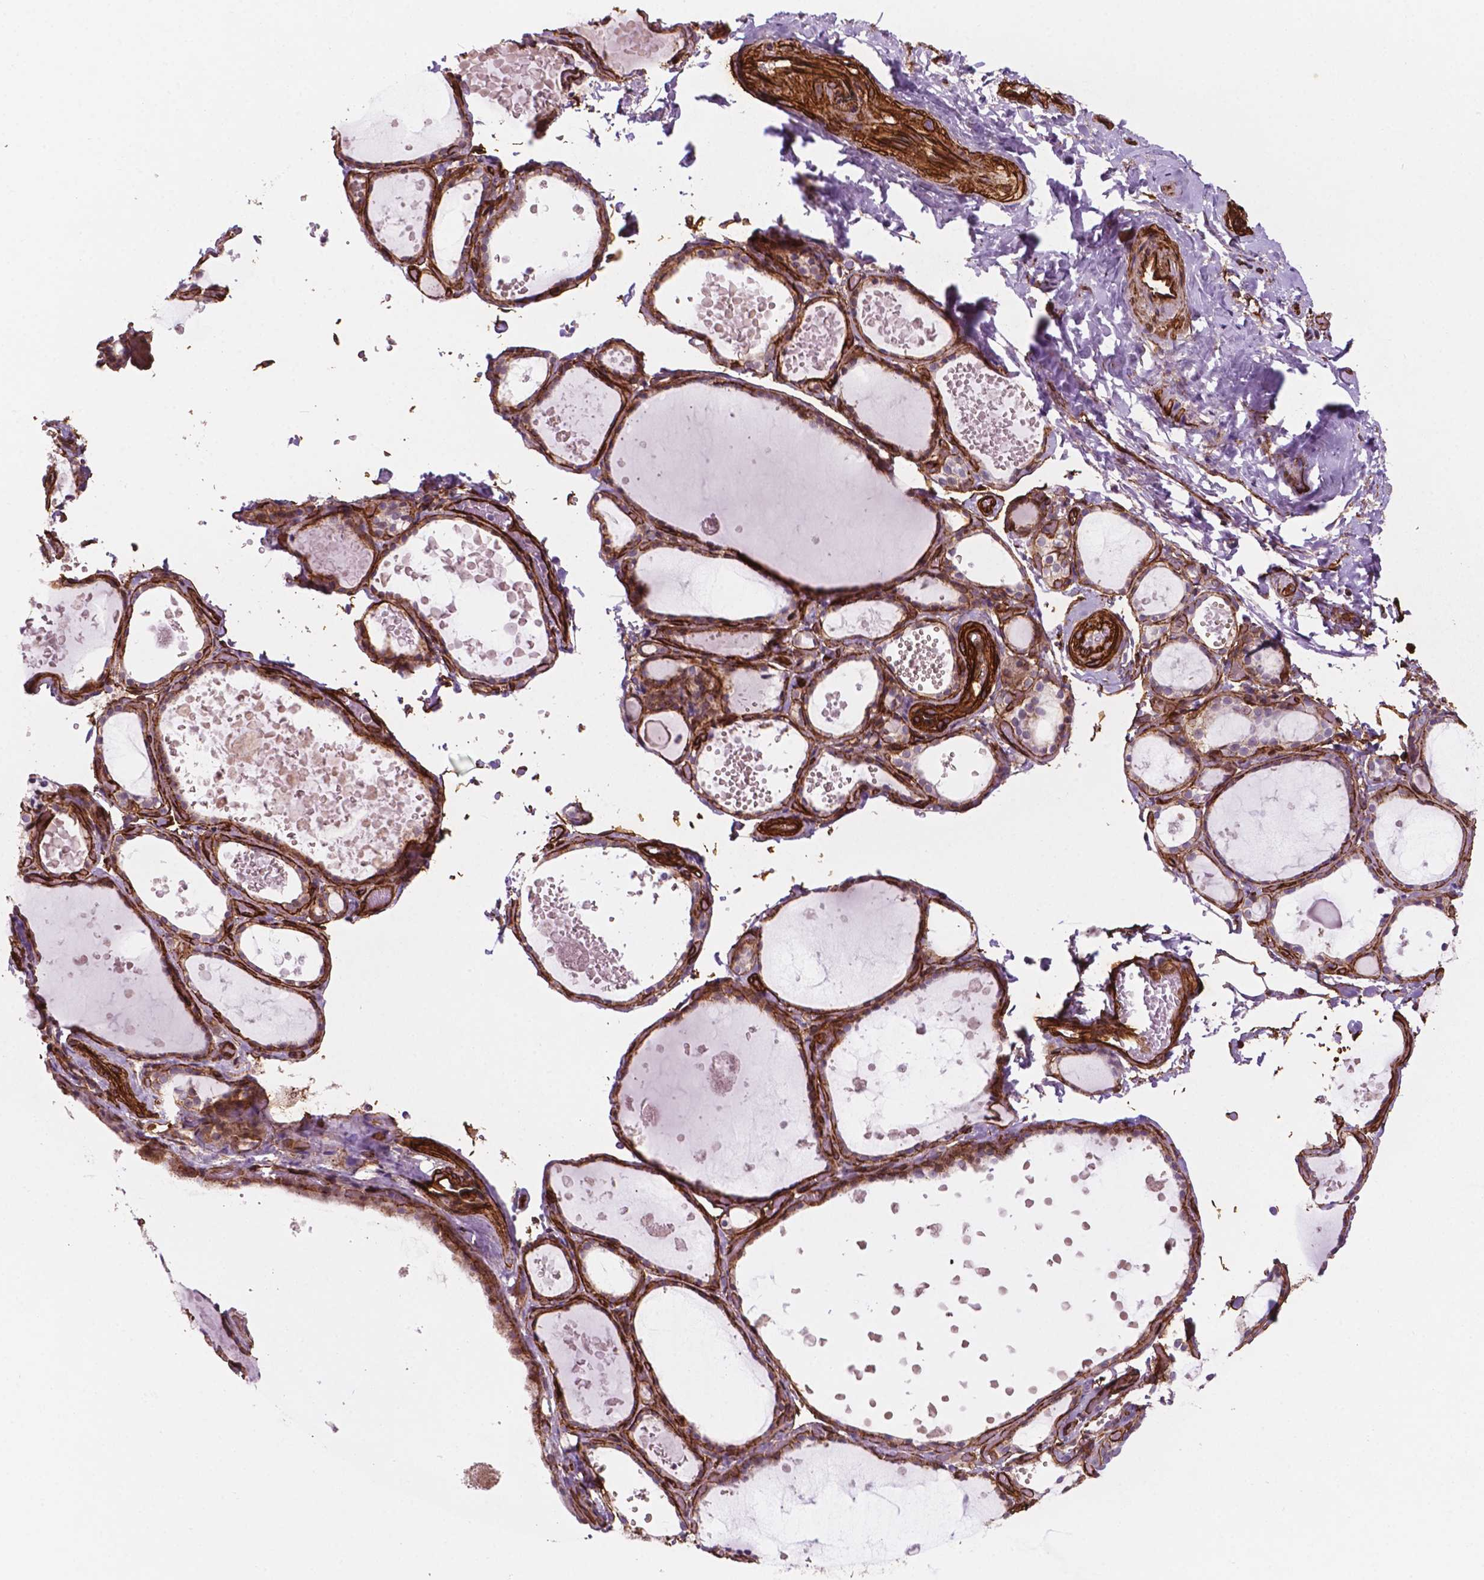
{"staining": {"intensity": "strong", "quantity": ">75%", "location": "cytoplasmic/membranous"}, "tissue": "thyroid gland", "cell_type": "Glandular cells", "image_type": "normal", "snomed": [{"axis": "morphology", "description": "Normal tissue, NOS"}, {"axis": "topography", "description": "Thyroid gland"}], "caption": "A histopathology image of human thyroid gland stained for a protein exhibits strong cytoplasmic/membranous brown staining in glandular cells.", "gene": "EGFL8", "patient": {"sex": "female", "age": 56}}